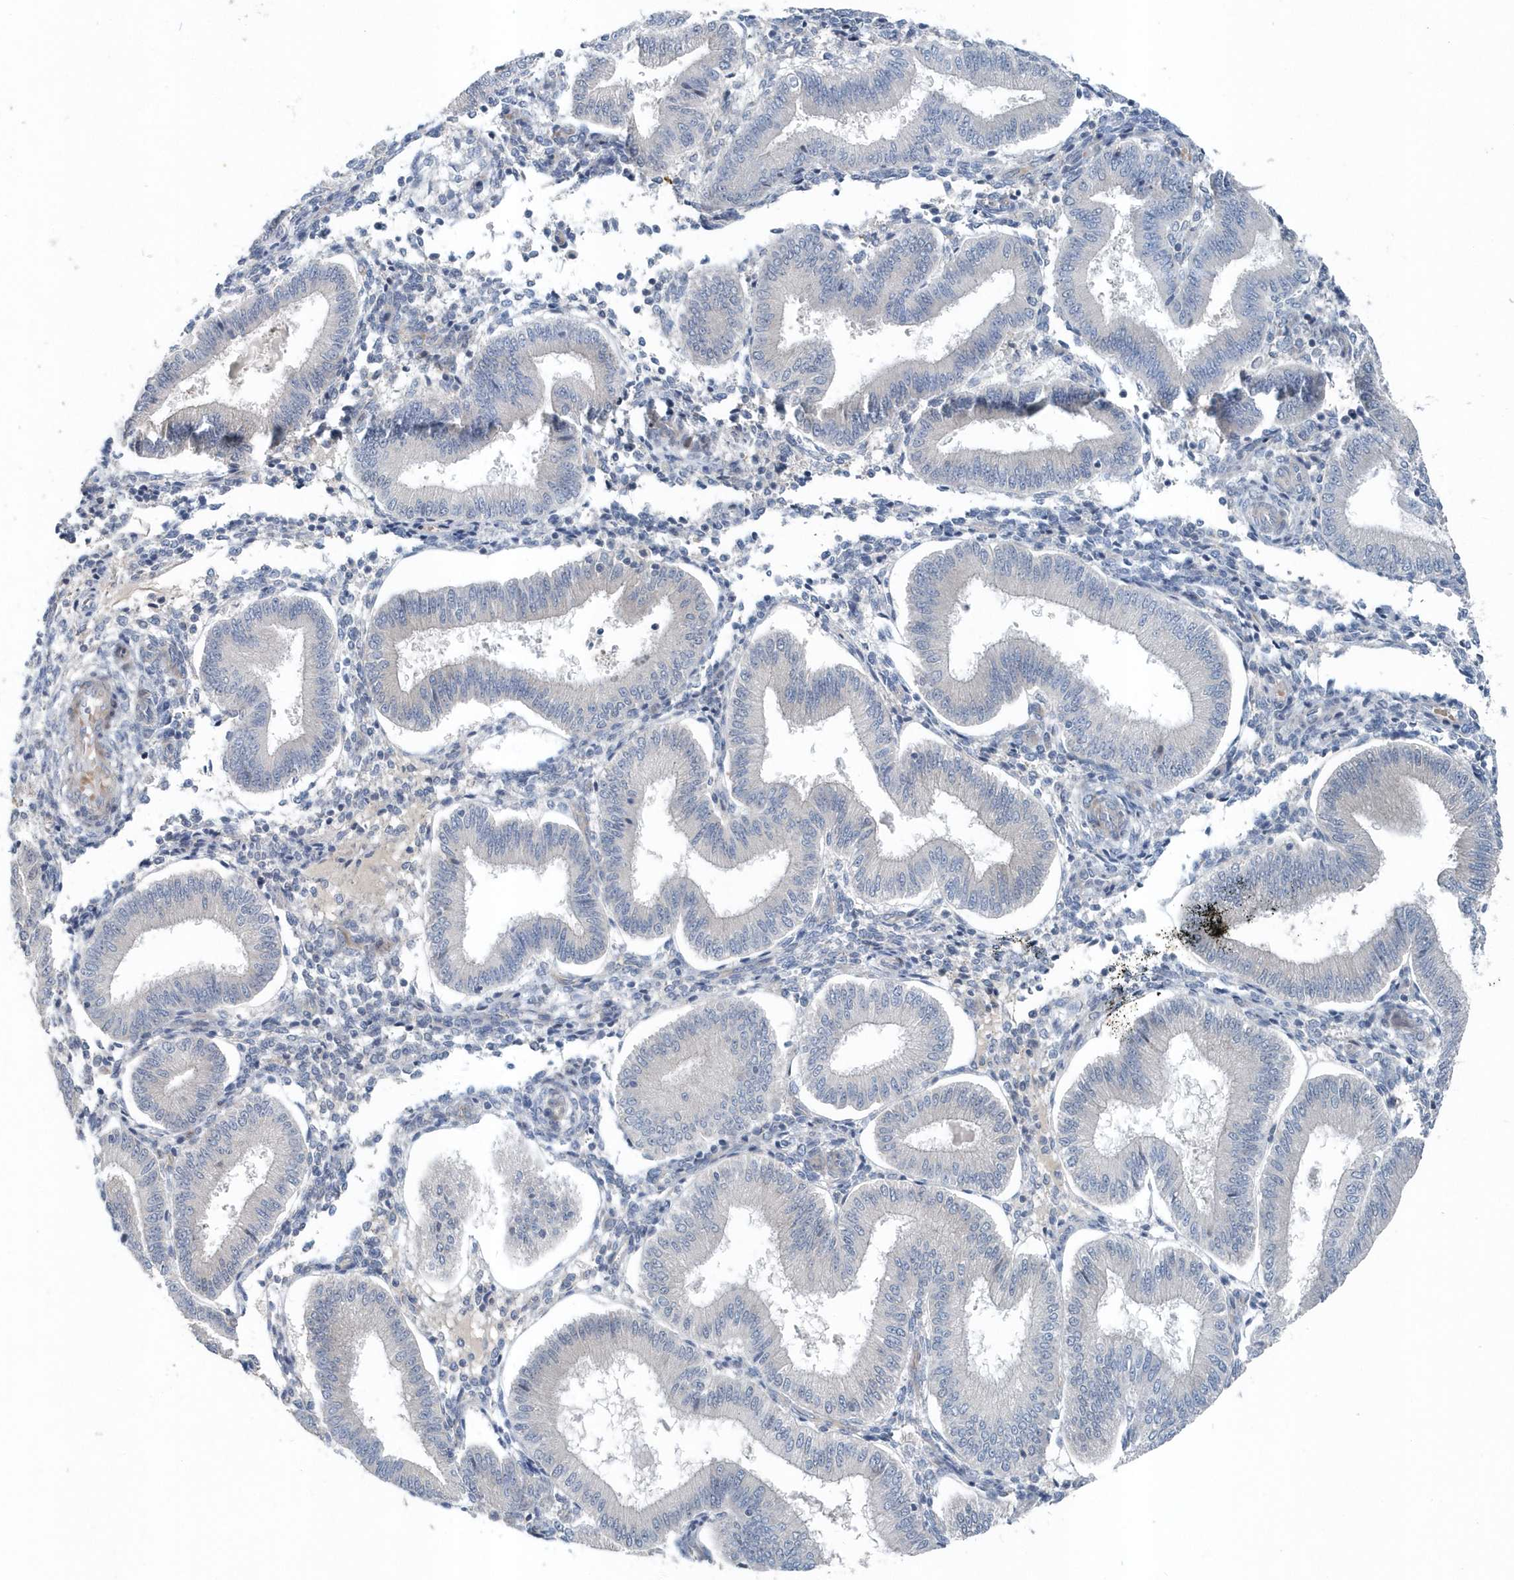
{"staining": {"intensity": "negative", "quantity": "none", "location": "none"}, "tissue": "endometrium", "cell_type": "Cells in endometrial stroma", "image_type": "normal", "snomed": [{"axis": "morphology", "description": "Normal tissue, NOS"}, {"axis": "topography", "description": "Endometrium"}], "caption": "Human endometrium stained for a protein using immunohistochemistry shows no staining in cells in endometrial stroma.", "gene": "MCC", "patient": {"sex": "female", "age": 39}}